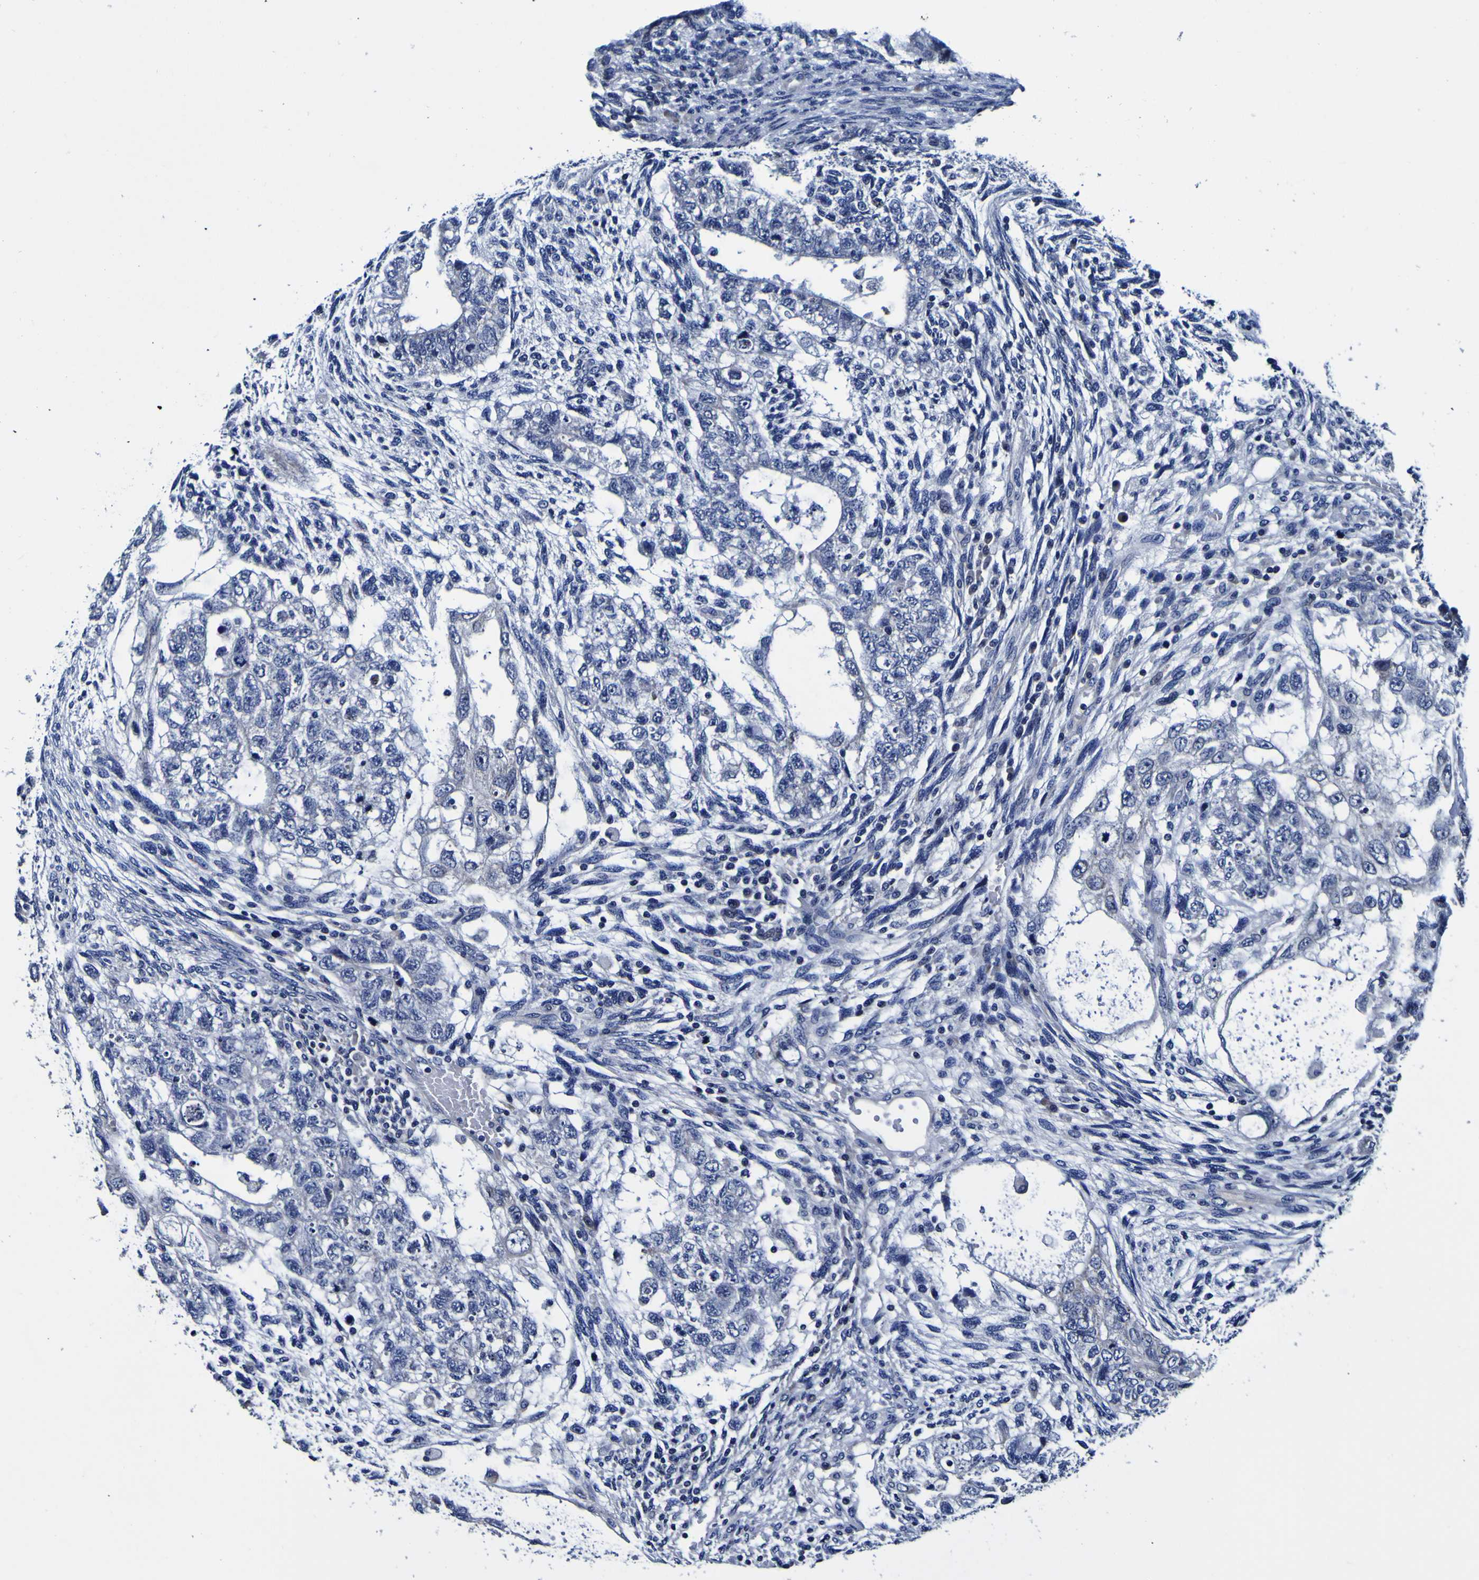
{"staining": {"intensity": "negative", "quantity": "none", "location": "none"}, "tissue": "testis cancer", "cell_type": "Tumor cells", "image_type": "cancer", "snomed": [{"axis": "morphology", "description": "Normal tissue, NOS"}, {"axis": "morphology", "description": "Carcinoma, Embryonal, NOS"}, {"axis": "topography", "description": "Testis"}], "caption": "This is a image of immunohistochemistry (IHC) staining of testis embryonal carcinoma, which shows no expression in tumor cells. Nuclei are stained in blue.", "gene": "PDLIM4", "patient": {"sex": "male", "age": 36}}